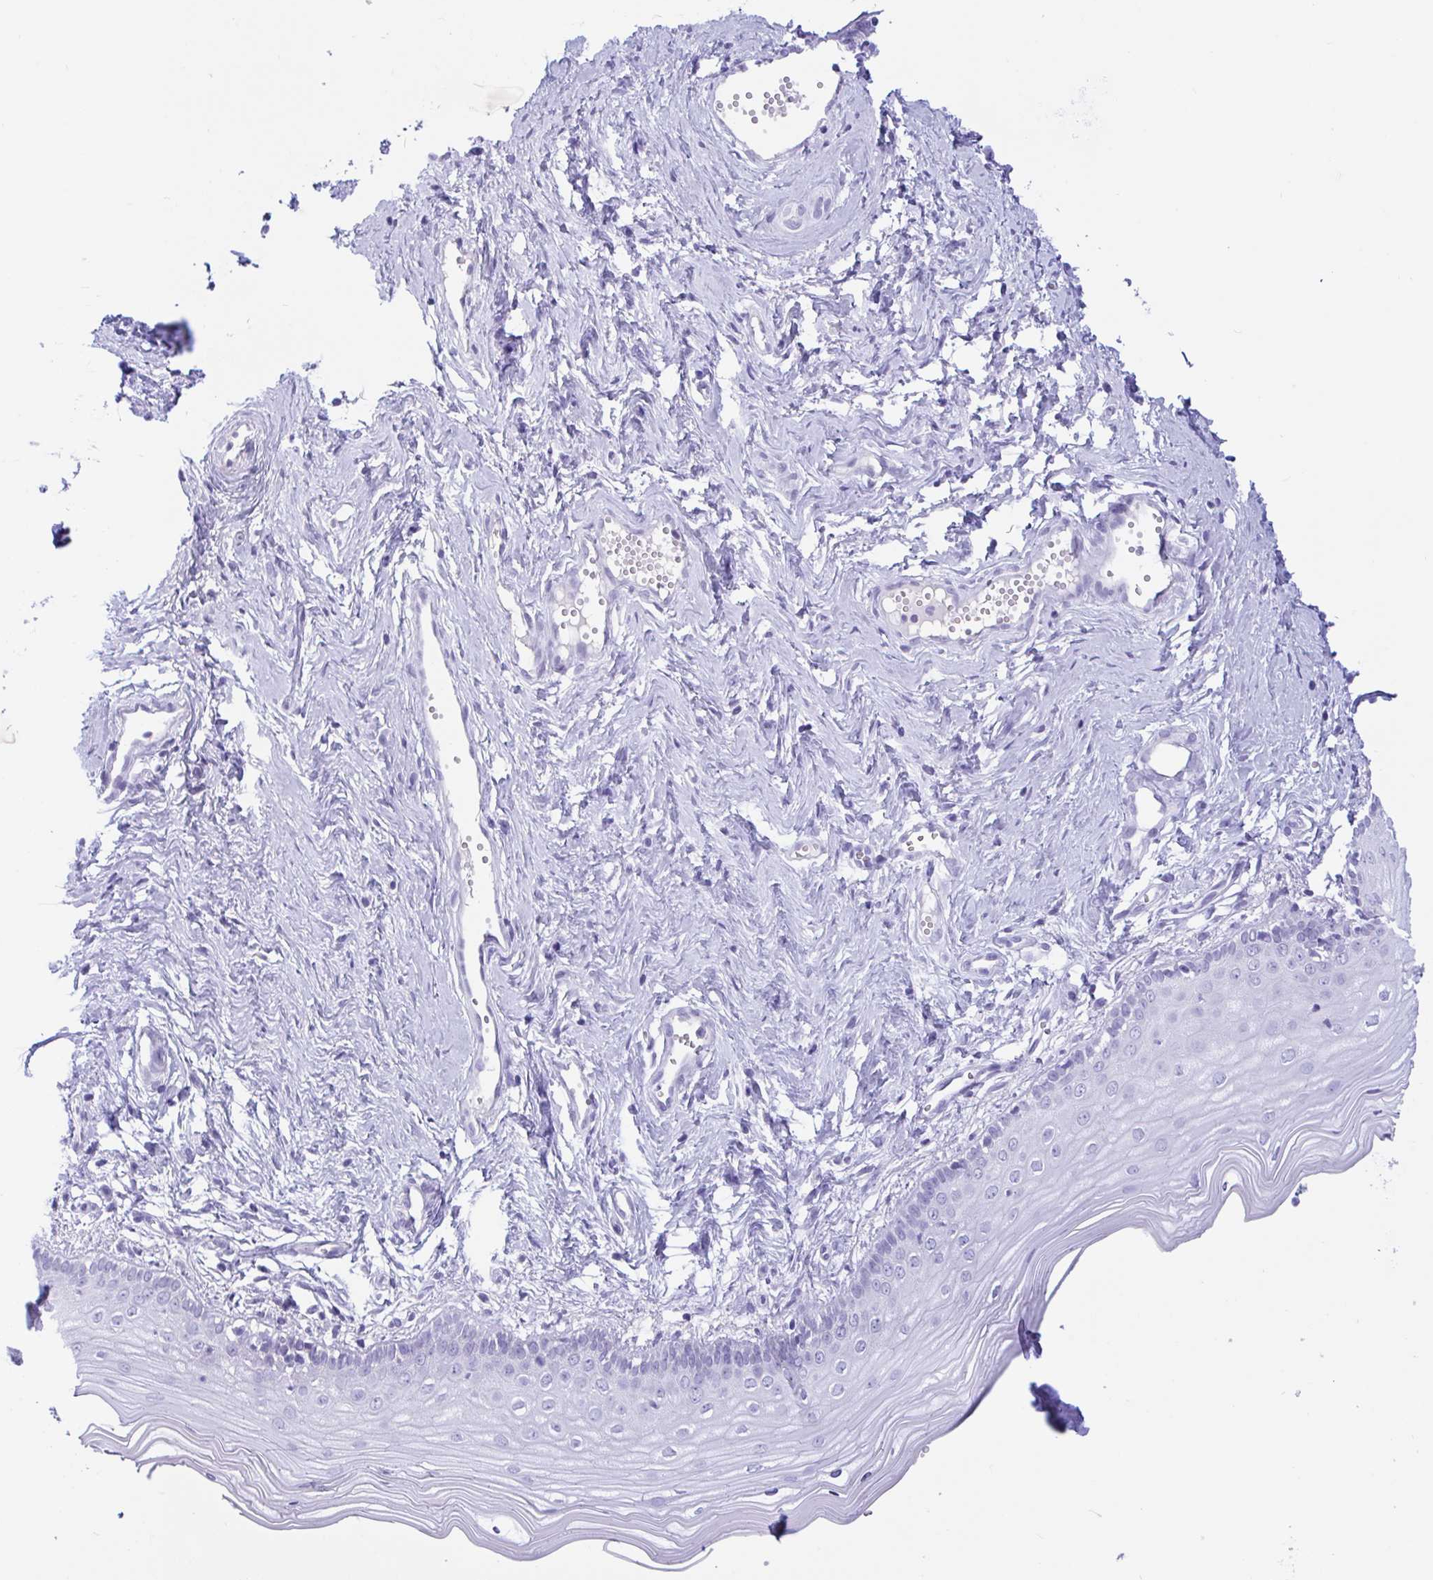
{"staining": {"intensity": "negative", "quantity": "none", "location": "none"}, "tissue": "vagina", "cell_type": "Squamous epithelial cells", "image_type": "normal", "snomed": [{"axis": "morphology", "description": "Normal tissue, NOS"}, {"axis": "topography", "description": "Vagina"}], "caption": "Photomicrograph shows no significant protein expression in squamous epithelial cells of normal vagina. (DAB immunohistochemistry (IHC) with hematoxylin counter stain).", "gene": "ZNF319", "patient": {"sex": "female", "age": 38}}